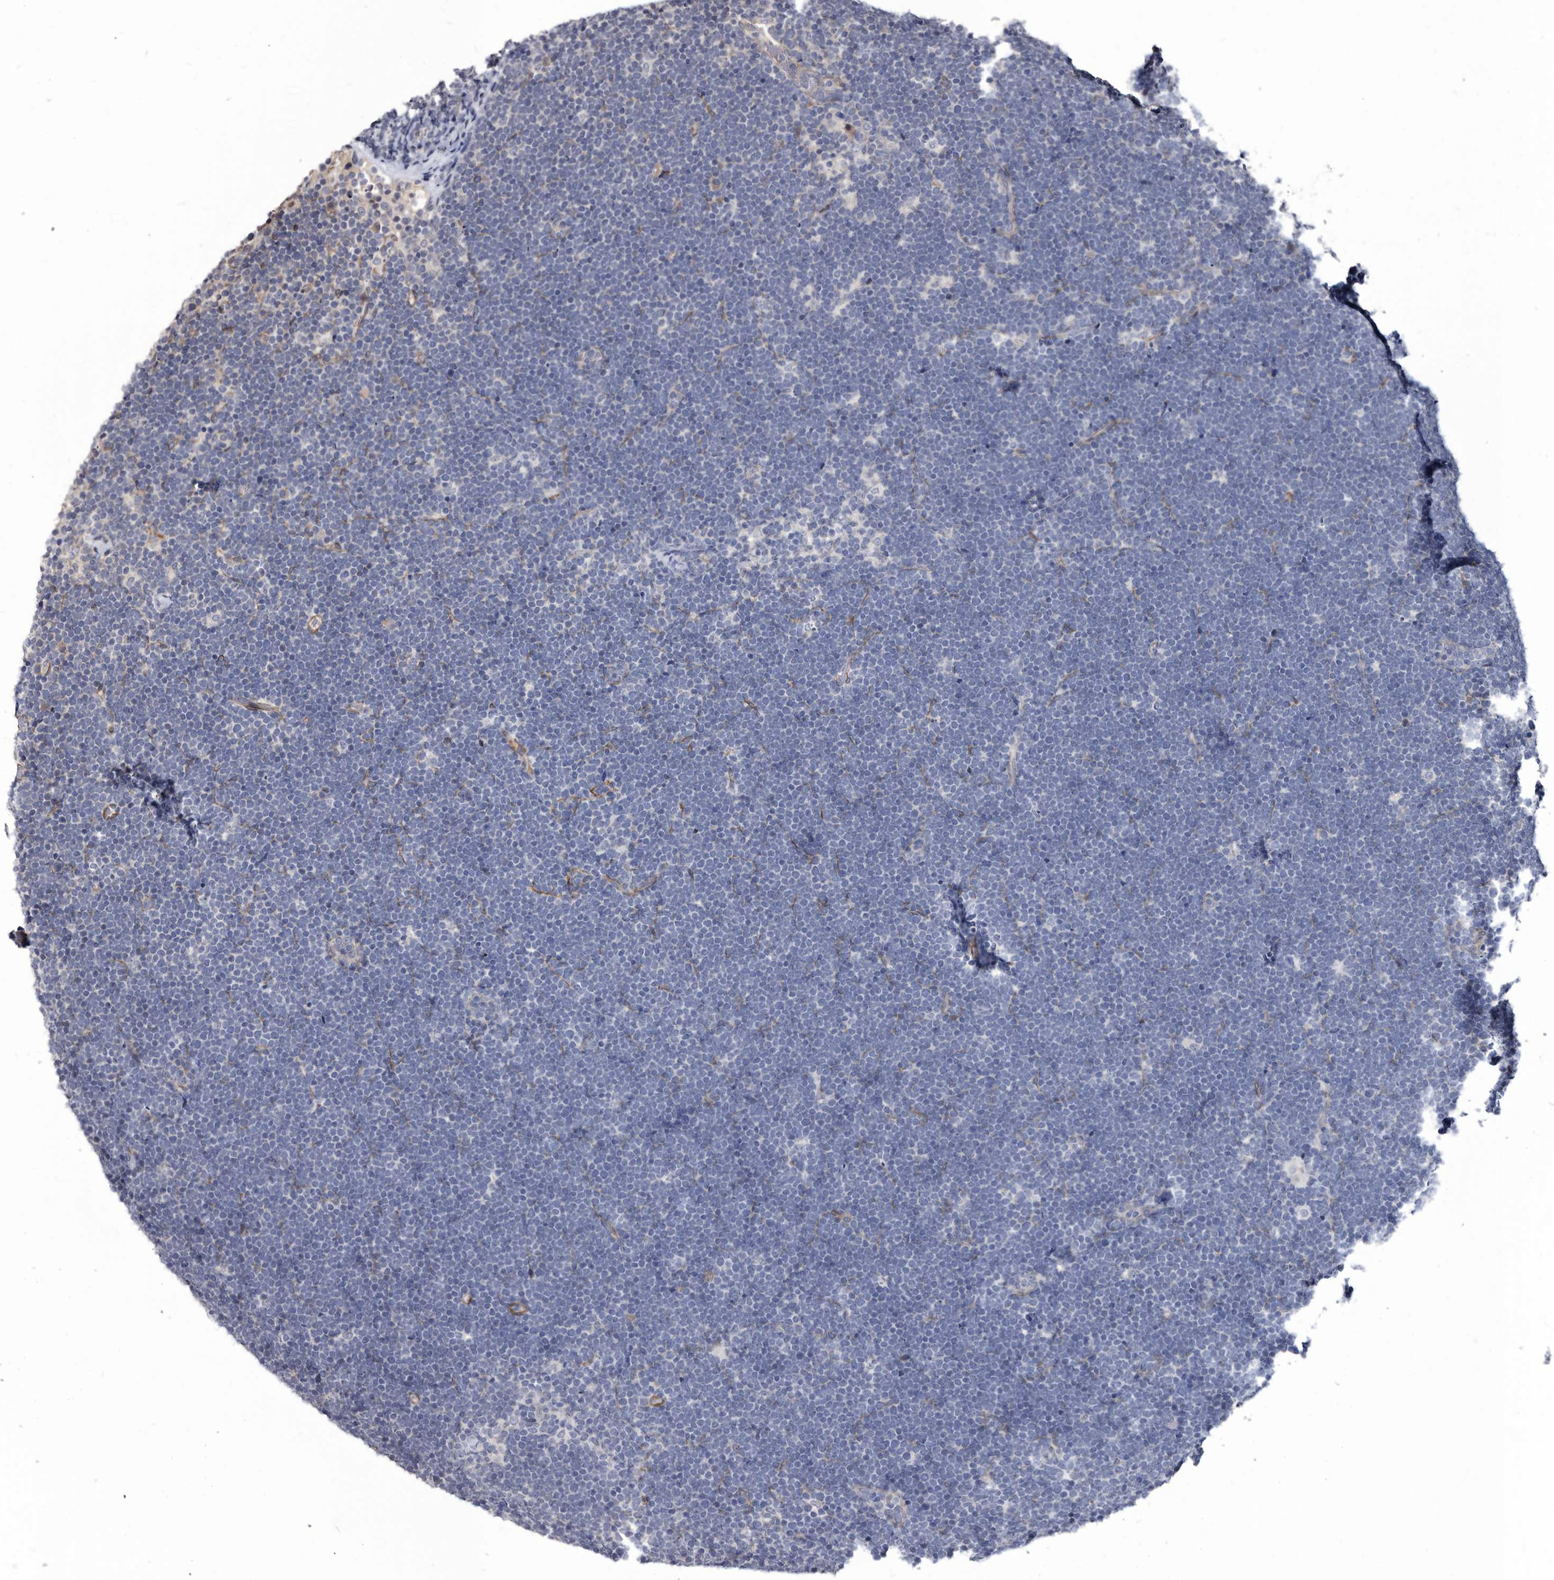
{"staining": {"intensity": "negative", "quantity": "none", "location": "none"}, "tissue": "lymphoma", "cell_type": "Tumor cells", "image_type": "cancer", "snomed": [{"axis": "morphology", "description": "Malignant lymphoma, non-Hodgkin's type, High grade"}, {"axis": "topography", "description": "Lymph node"}], "caption": "A high-resolution photomicrograph shows immunohistochemistry staining of high-grade malignant lymphoma, non-Hodgkin's type, which exhibits no significant staining in tumor cells.", "gene": "PROM1", "patient": {"sex": "male", "age": 13}}